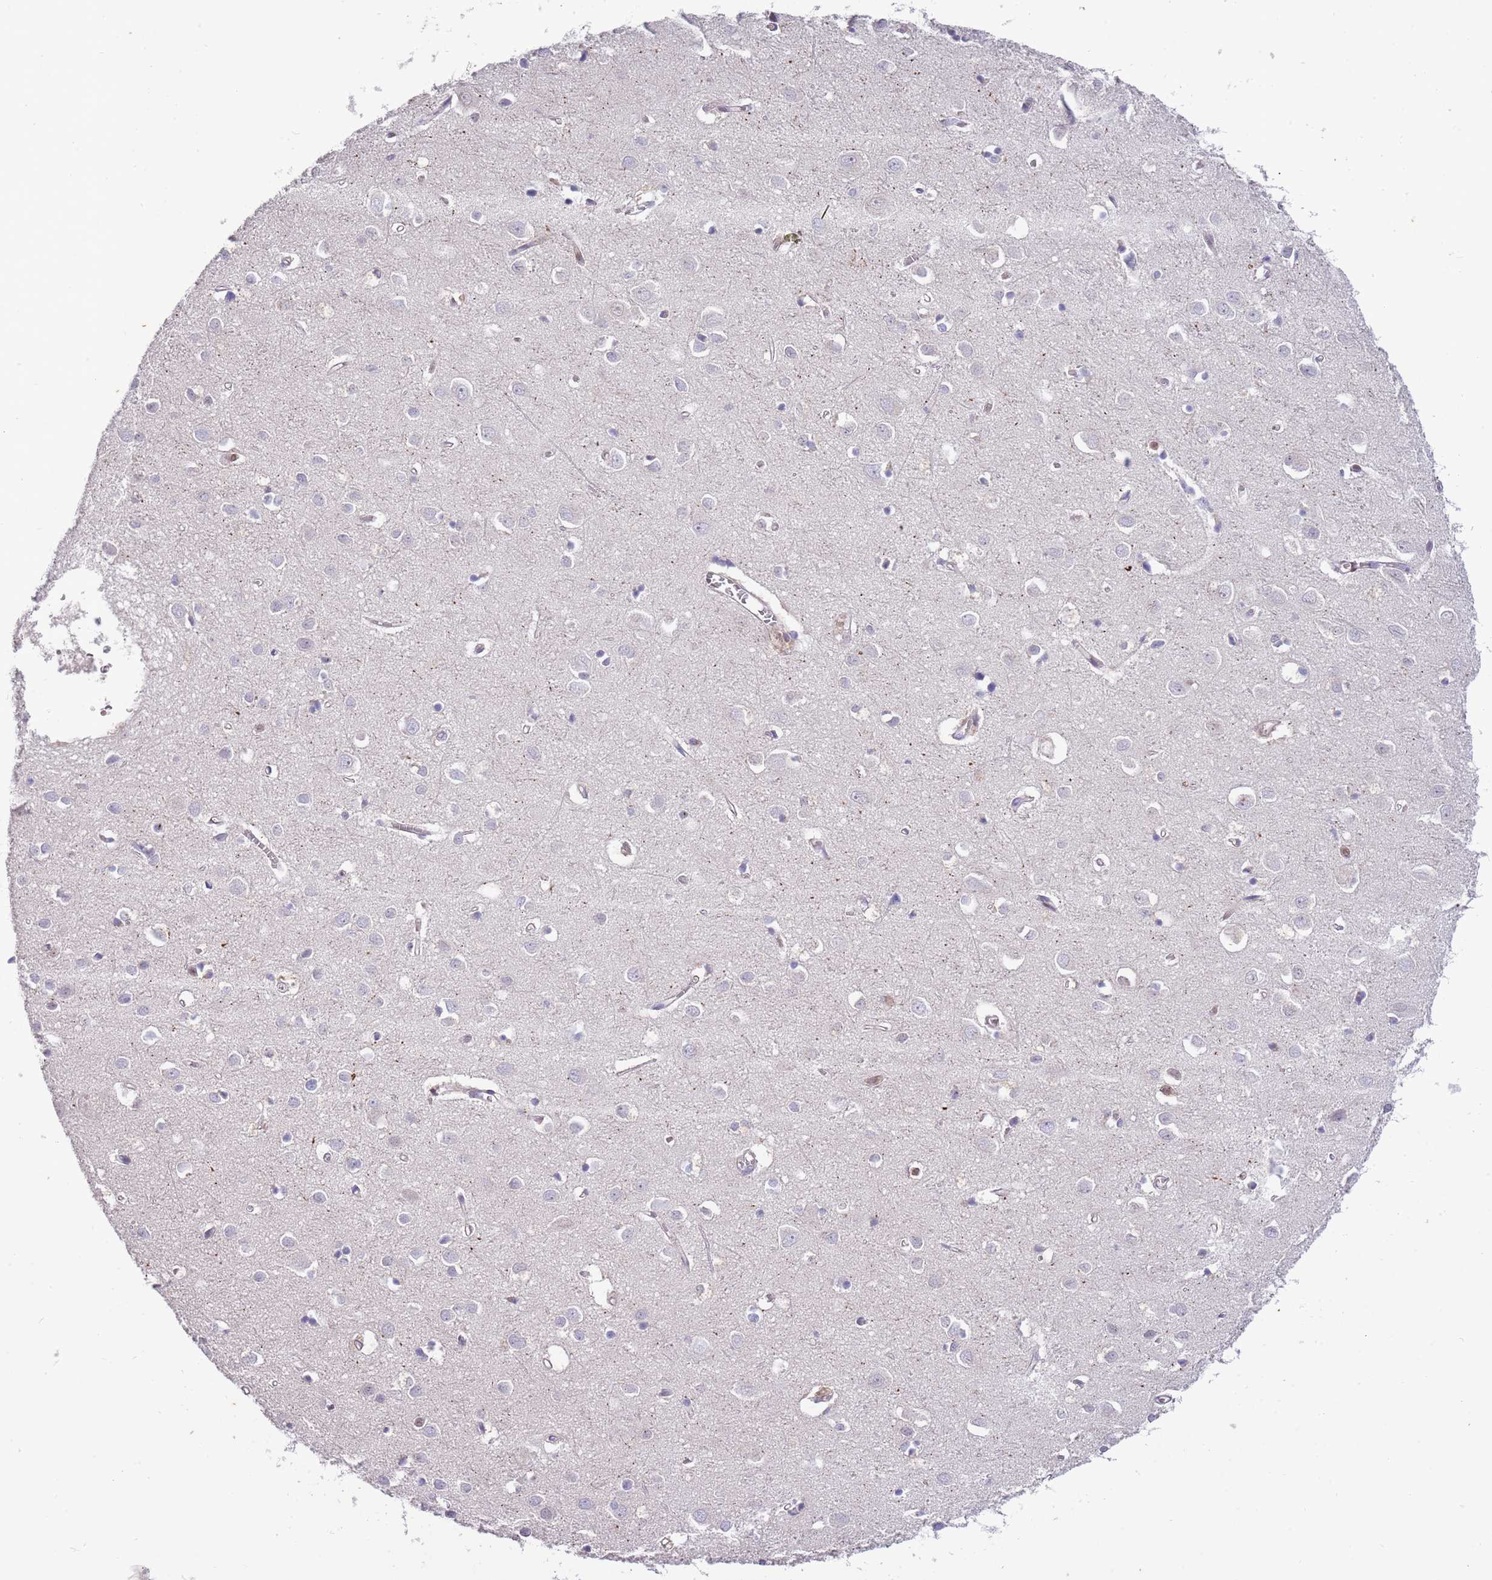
{"staining": {"intensity": "weak", "quantity": "<25%", "location": "cytoplasmic/membranous"}, "tissue": "cerebral cortex", "cell_type": "Endothelial cells", "image_type": "normal", "snomed": [{"axis": "morphology", "description": "Normal tissue, NOS"}, {"axis": "topography", "description": "Cerebral cortex"}], "caption": "IHC micrograph of benign cerebral cortex stained for a protein (brown), which exhibits no staining in endothelial cells. The staining is performed using DAB (3,3'-diaminobenzidine) brown chromogen with nuclei counter-stained in using hematoxylin.", "gene": "ITGB6", "patient": {"sex": "female", "age": 64}}